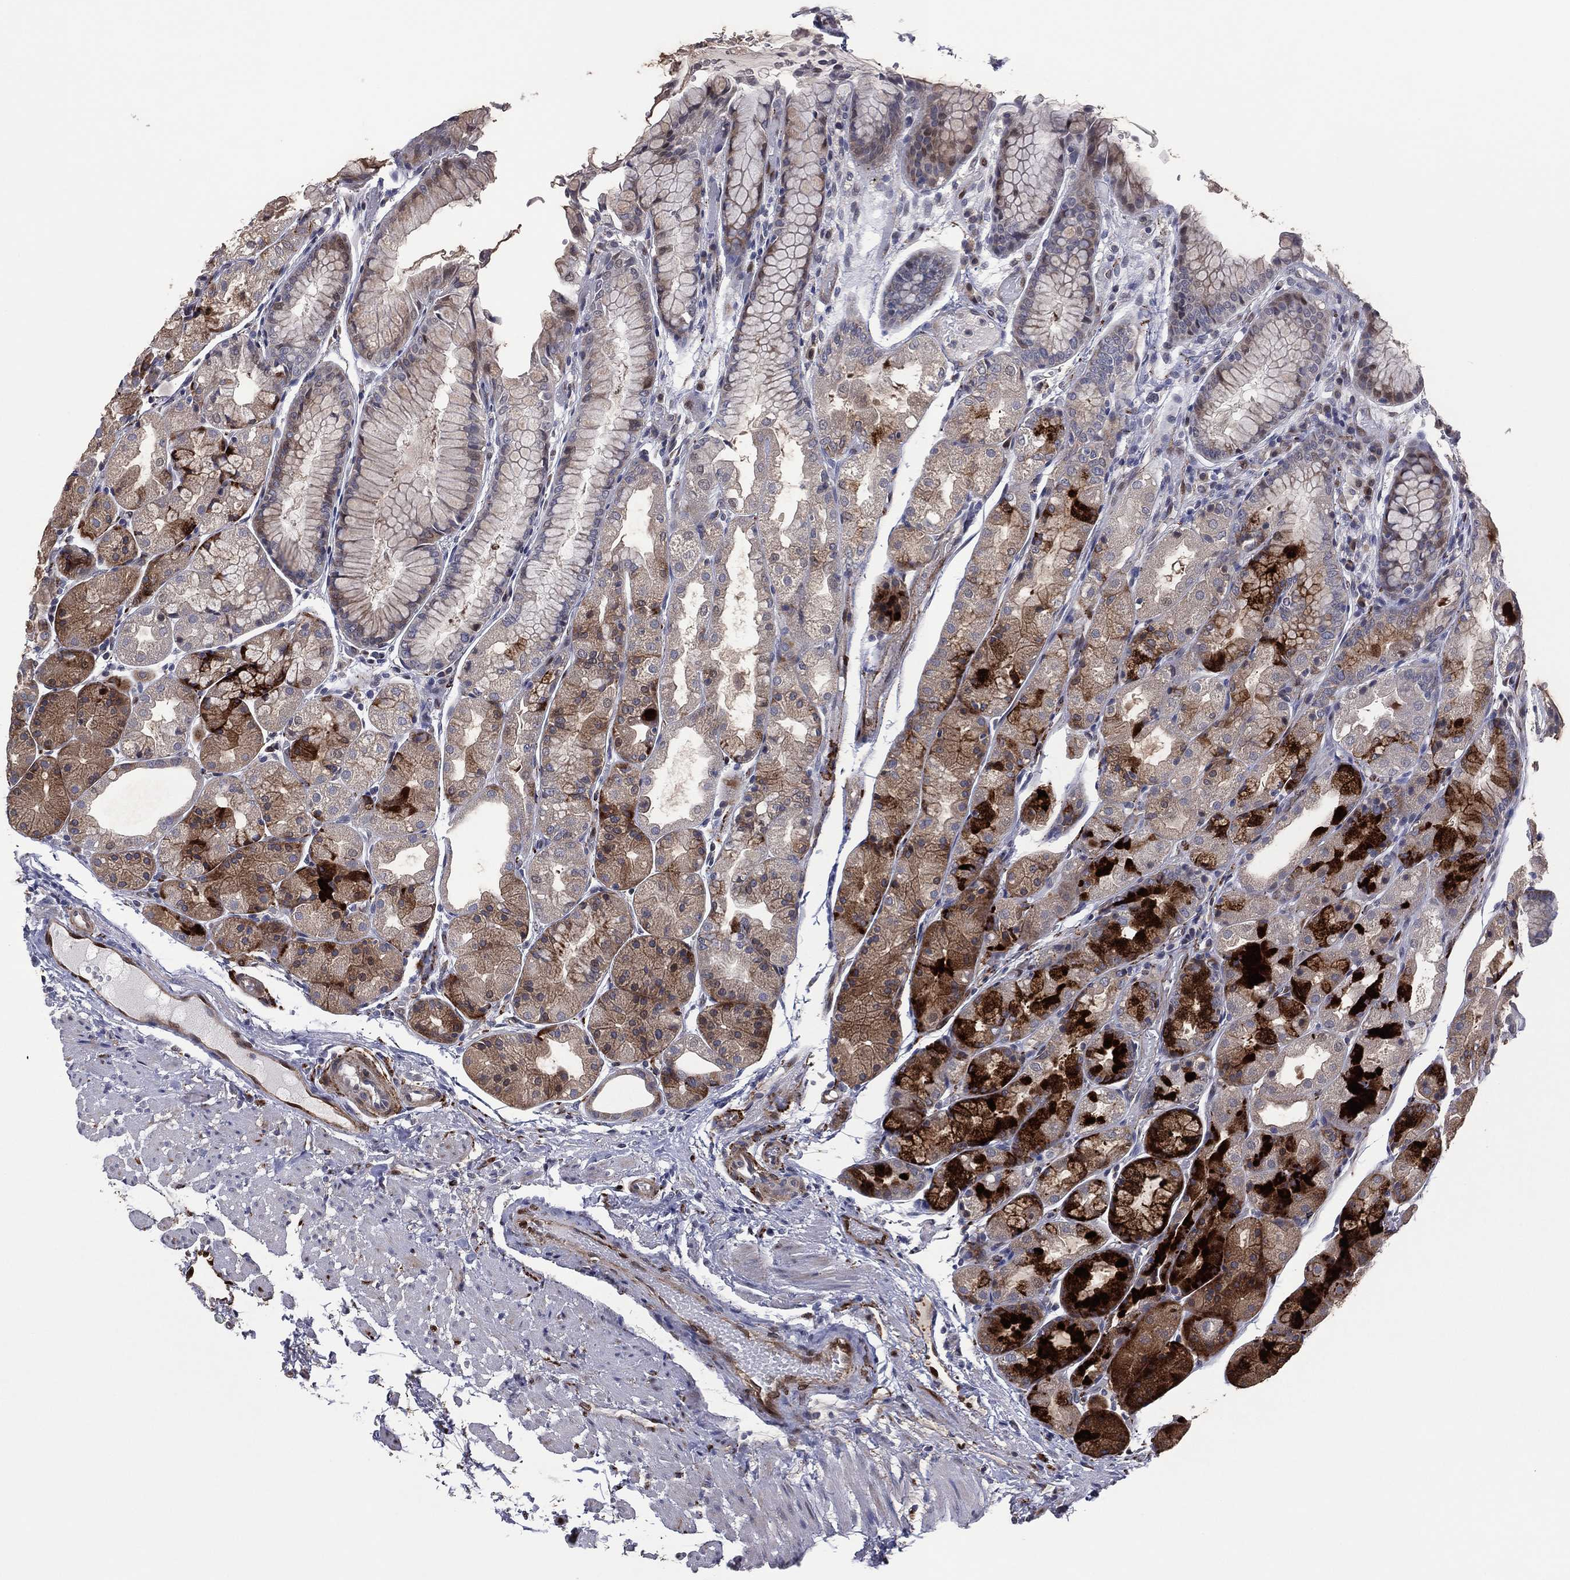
{"staining": {"intensity": "strong", "quantity": "<25%", "location": "cytoplasmic/membranous"}, "tissue": "stomach", "cell_type": "Glandular cells", "image_type": "normal", "snomed": [{"axis": "morphology", "description": "Normal tissue, NOS"}, {"axis": "topography", "description": "Stomach, upper"}], "caption": "Glandular cells display medium levels of strong cytoplasmic/membranous staining in approximately <25% of cells in normal stomach.", "gene": "SNCG", "patient": {"sex": "male", "age": 72}}